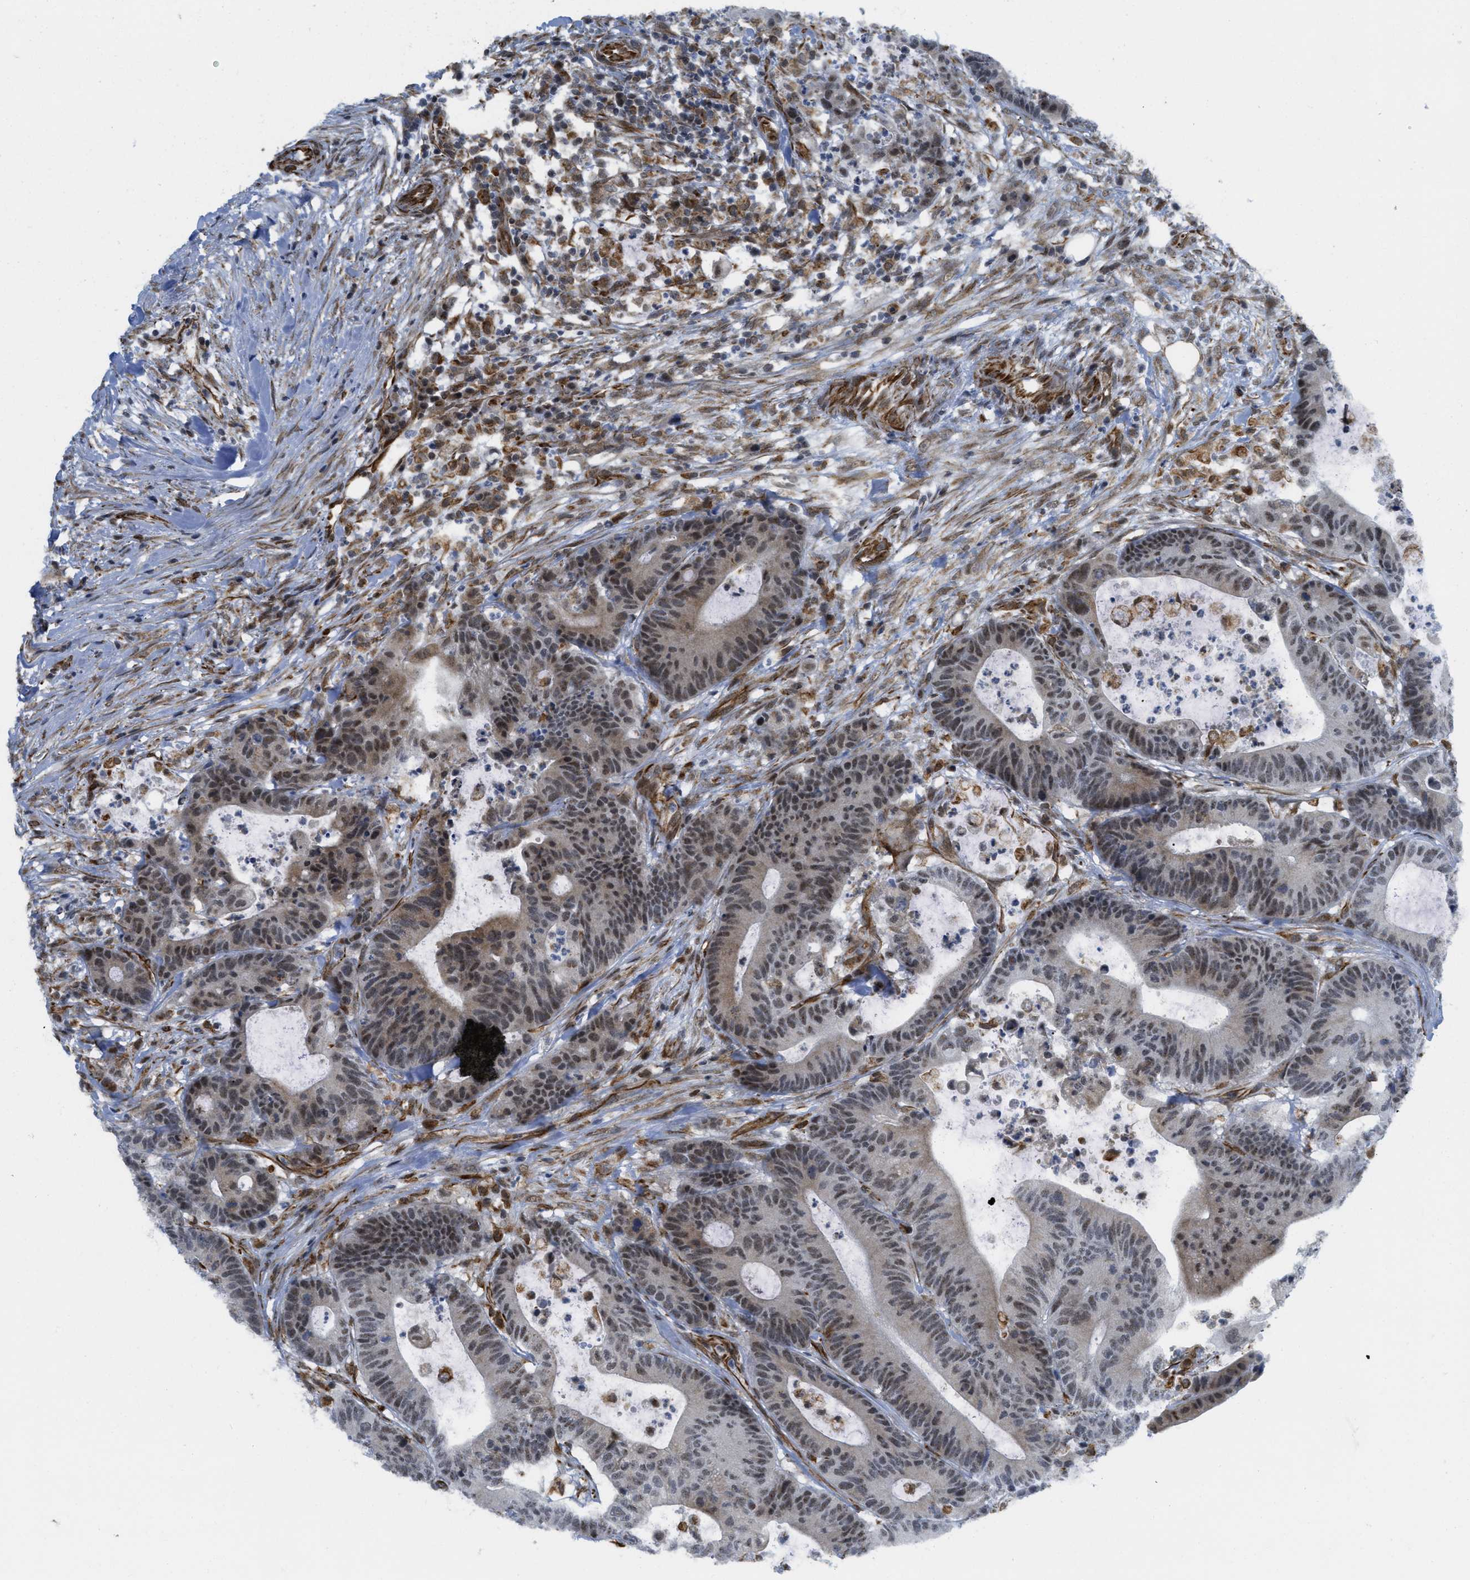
{"staining": {"intensity": "weak", "quantity": "25%-75%", "location": "cytoplasmic/membranous,nuclear"}, "tissue": "colorectal cancer", "cell_type": "Tumor cells", "image_type": "cancer", "snomed": [{"axis": "morphology", "description": "Adenocarcinoma, NOS"}, {"axis": "topography", "description": "Colon"}], "caption": "Brown immunohistochemical staining in colorectal adenocarcinoma exhibits weak cytoplasmic/membranous and nuclear positivity in approximately 25%-75% of tumor cells. The protein is shown in brown color, while the nuclei are stained blue.", "gene": "LRRC8B", "patient": {"sex": "female", "age": 84}}